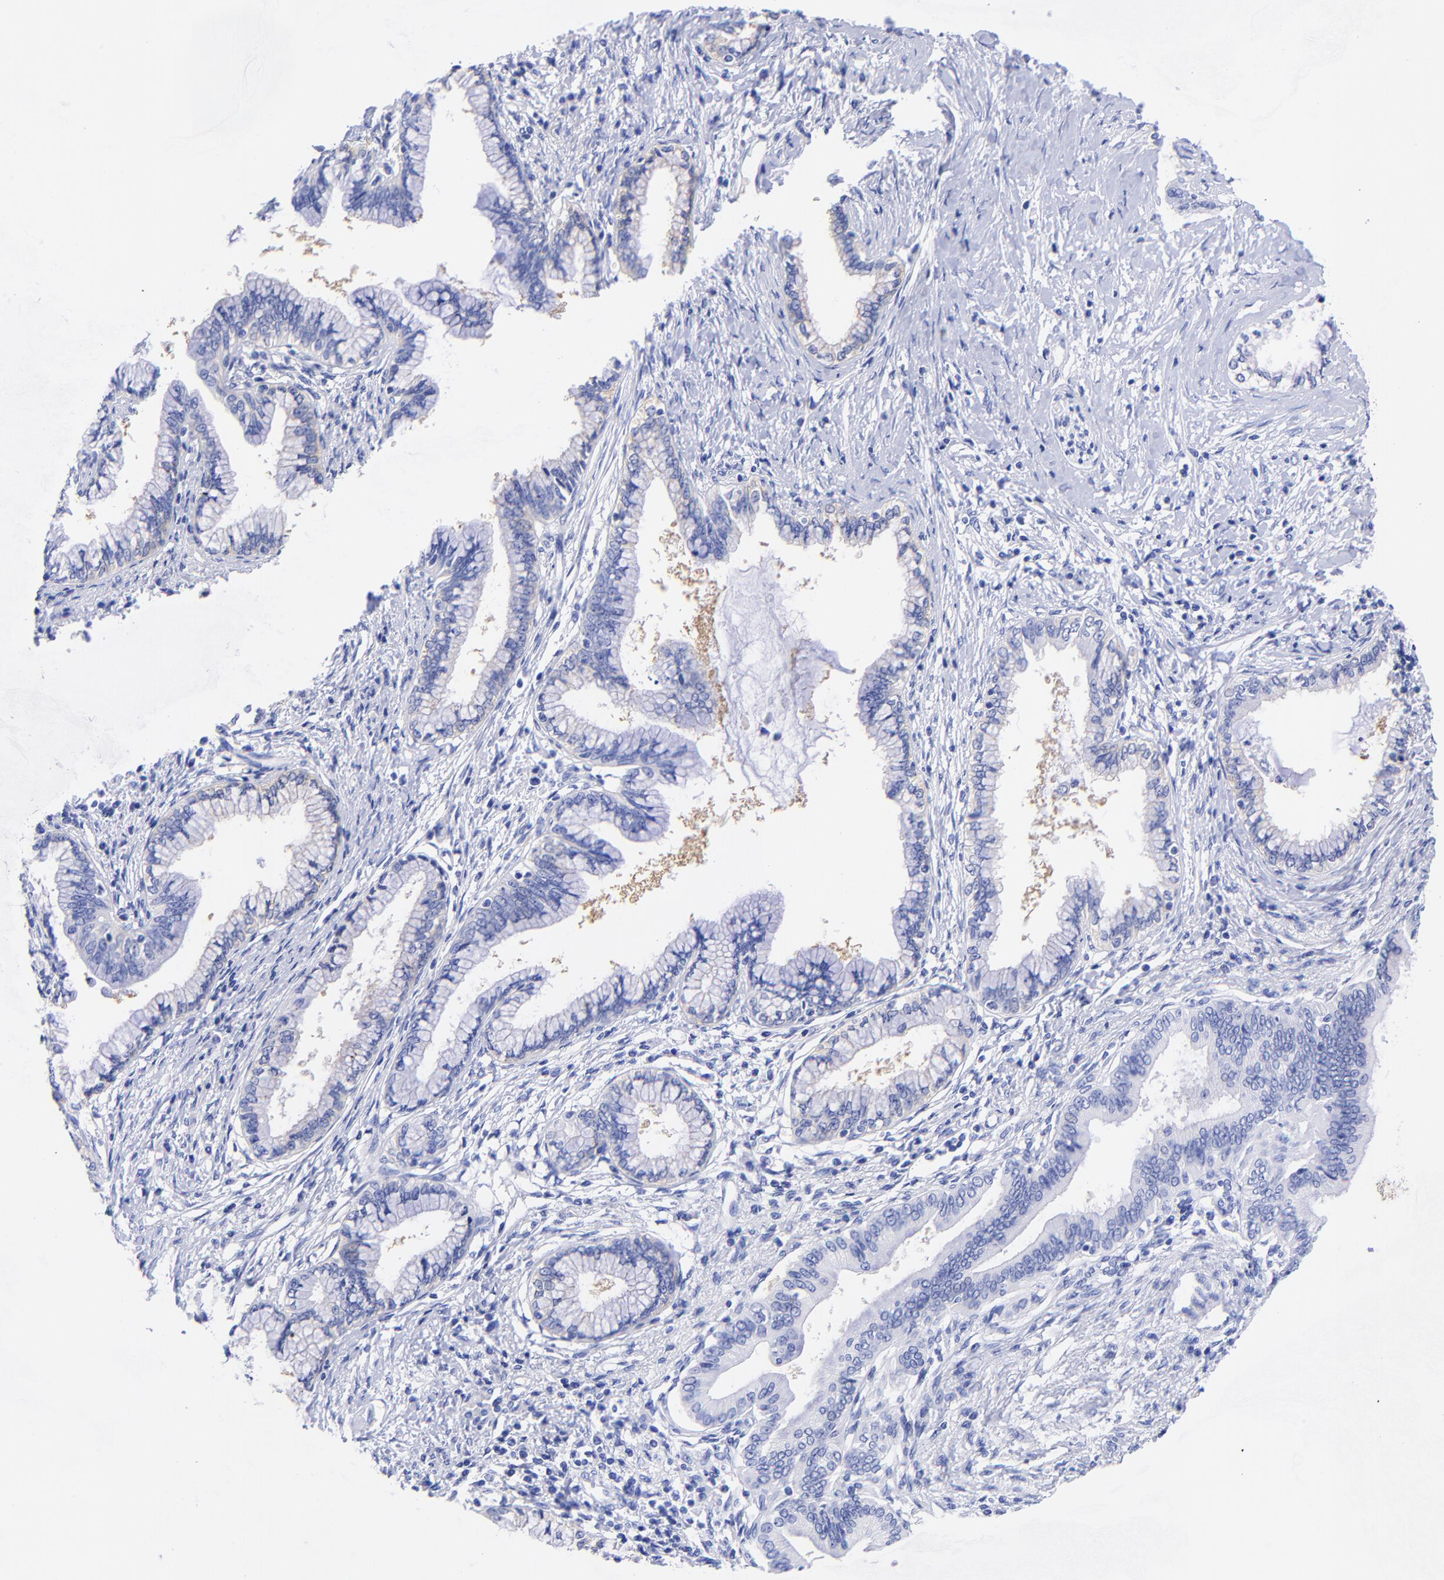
{"staining": {"intensity": "negative", "quantity": "none", "location": "none"}, "tissue": "pancreatic cancer", "cell_type": "Tumor cells", "image_type": "cancer", "snomed": [{"axis": "morphology", "description": "Adenocarcinoma, NOS"}, {"axis": "topography", "description": "Pancreas"}], "caption": "Immunohistochemistry (IHC) histopathology image of pancreatic adenocarcinoma stained for a protein (brown), which displays no staining in tumor cells.", "gene": "GPHN", "patient": {"sex": "female", "age": 64}}